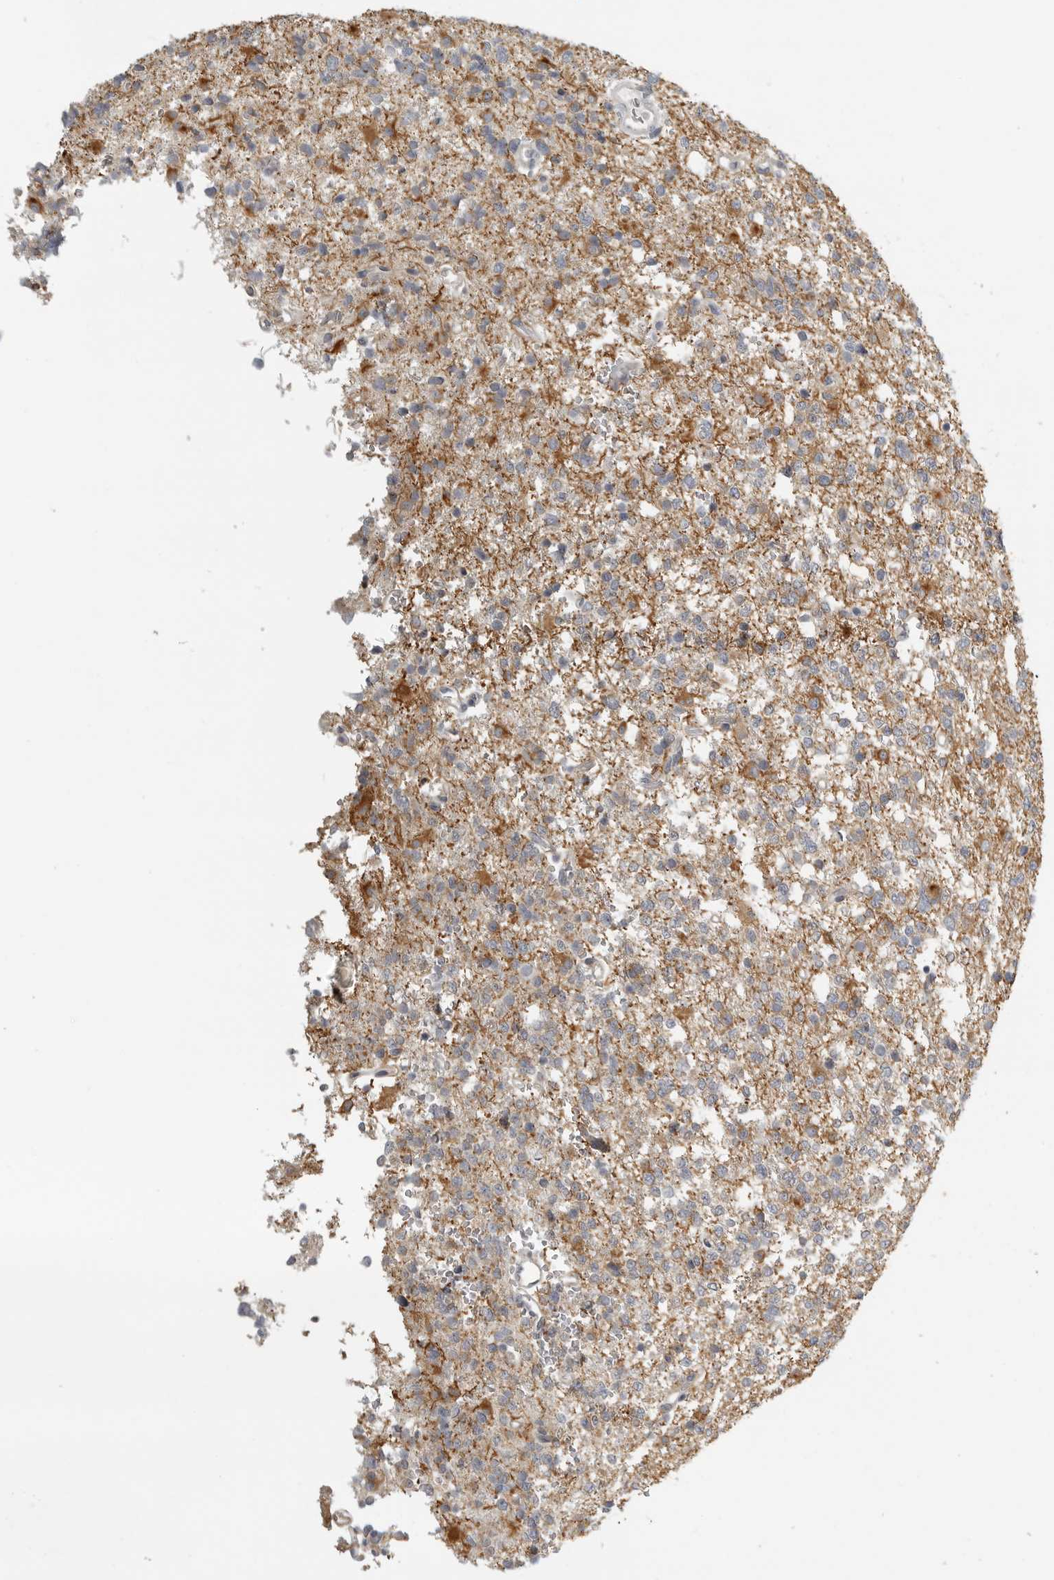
{"staining": {"intensity": "weak", "quantity": "<25%", "location": "cytoplasmic/membranous"}, "tissue": "glioma", "cell_type": "Tumor cells", "image_type": "cancer", "snomed": [{"axis": "morphology", "description": "Glioma, malignant, High grade"}, {"axis": "topography", "description": "Brain"}], "caption": "A high-resolution micrograph shows immunohistochemistry staining of malignant glioma (high-grade), which shows no significant expression in tumor cells.", "gene": "RXFP3", "patient": {"sex": "female", "age": 62}}